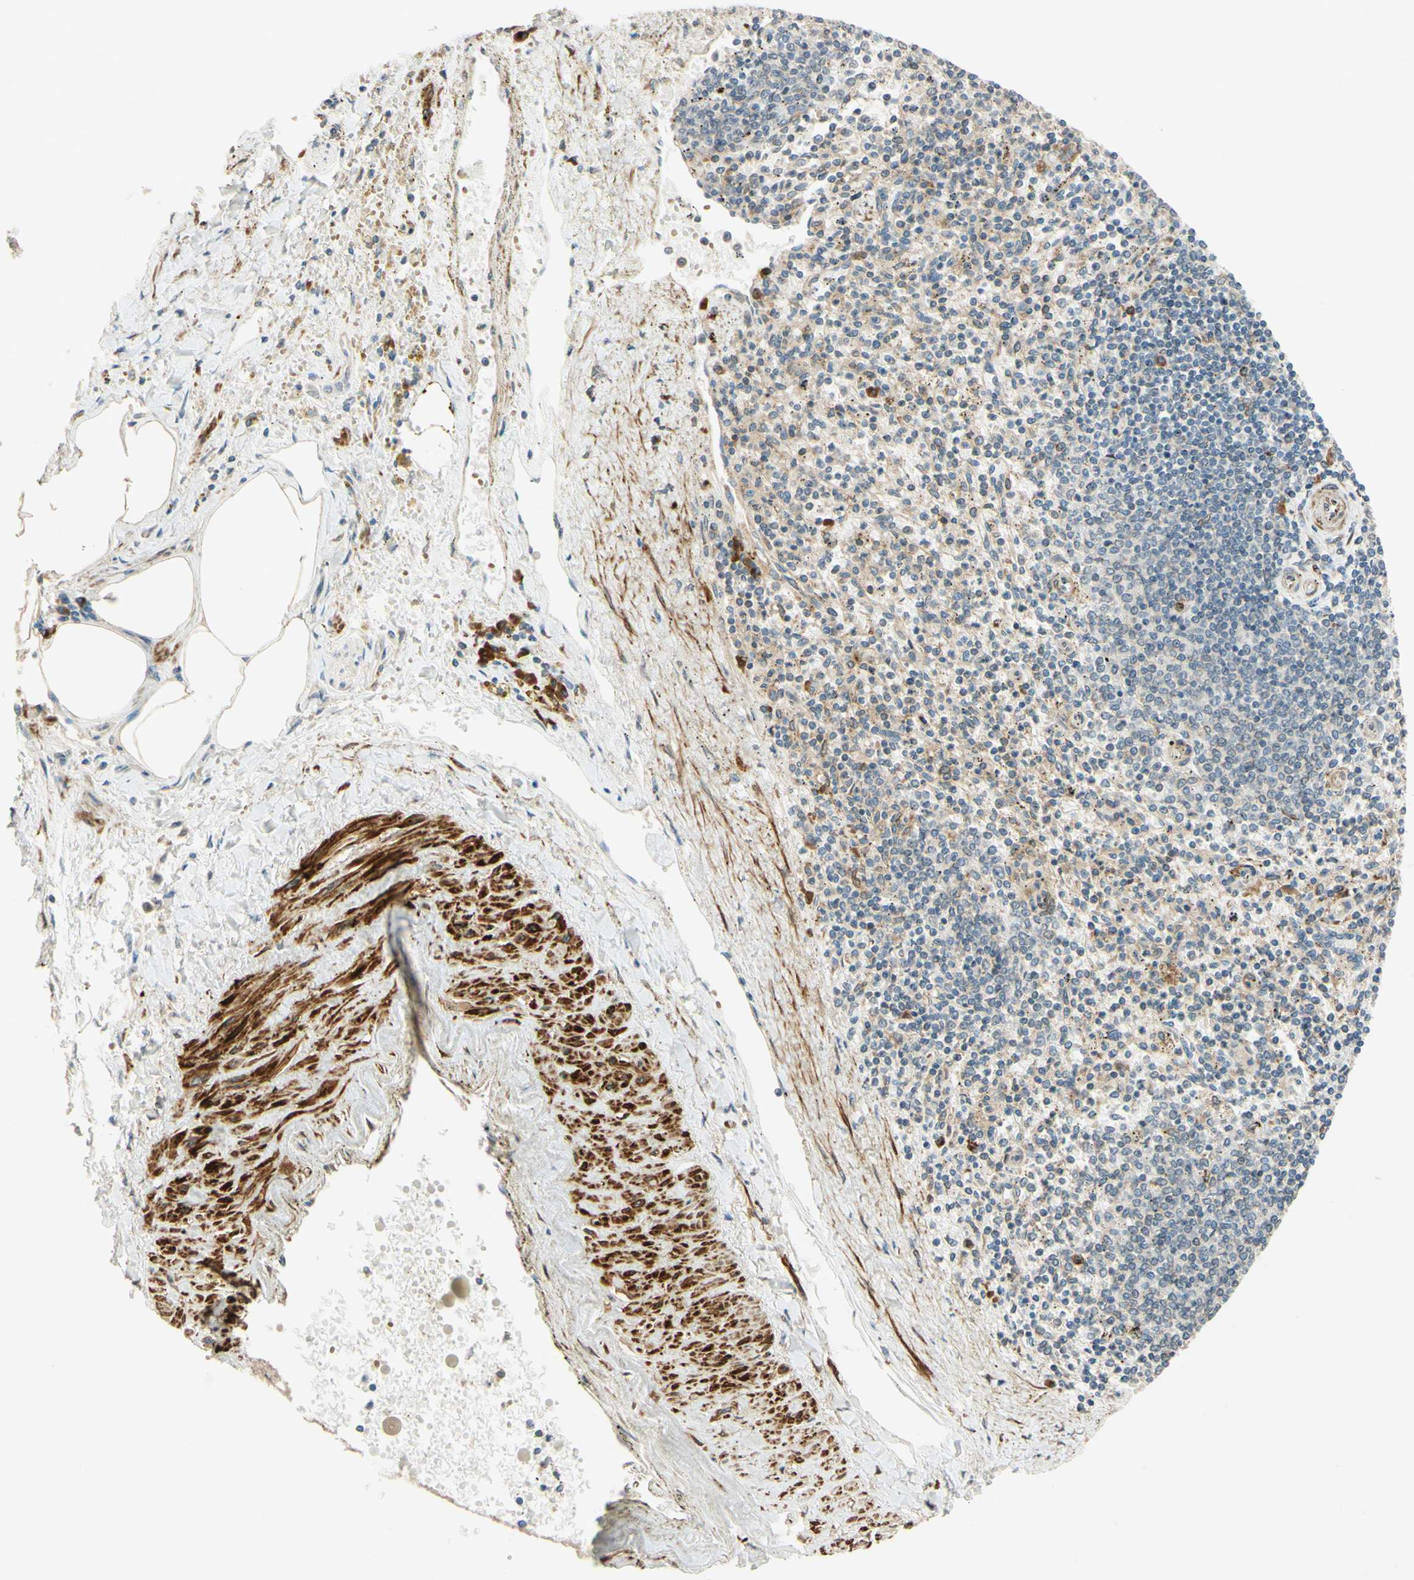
{"staining": {"intensity": "strong", "quantity": "<25%", "location": "cytoplasmic/membranous"}, "tissue": "spleen", "cell_type": "Cells in red pulp", "image_type": "normal", "snomed": [{"axis": "morphology", "description": "Normal tissue, NOS"}, {"axis": "topography", "description": "Spleen"}], "caption": "A high-resolution micrograph shows immunohistochemistry (IHC) staining of benign spleen, which exhibits strong cytoplasmic/membranous positivity in approximately <25% of cells in red pulp. The staining was performed using DAB, with brown indicating positive protein expression. Nuclei are stained blue with hematoxylin.", "gene": "PTPRU", "patient": {"sex": "male", "age": 72}}